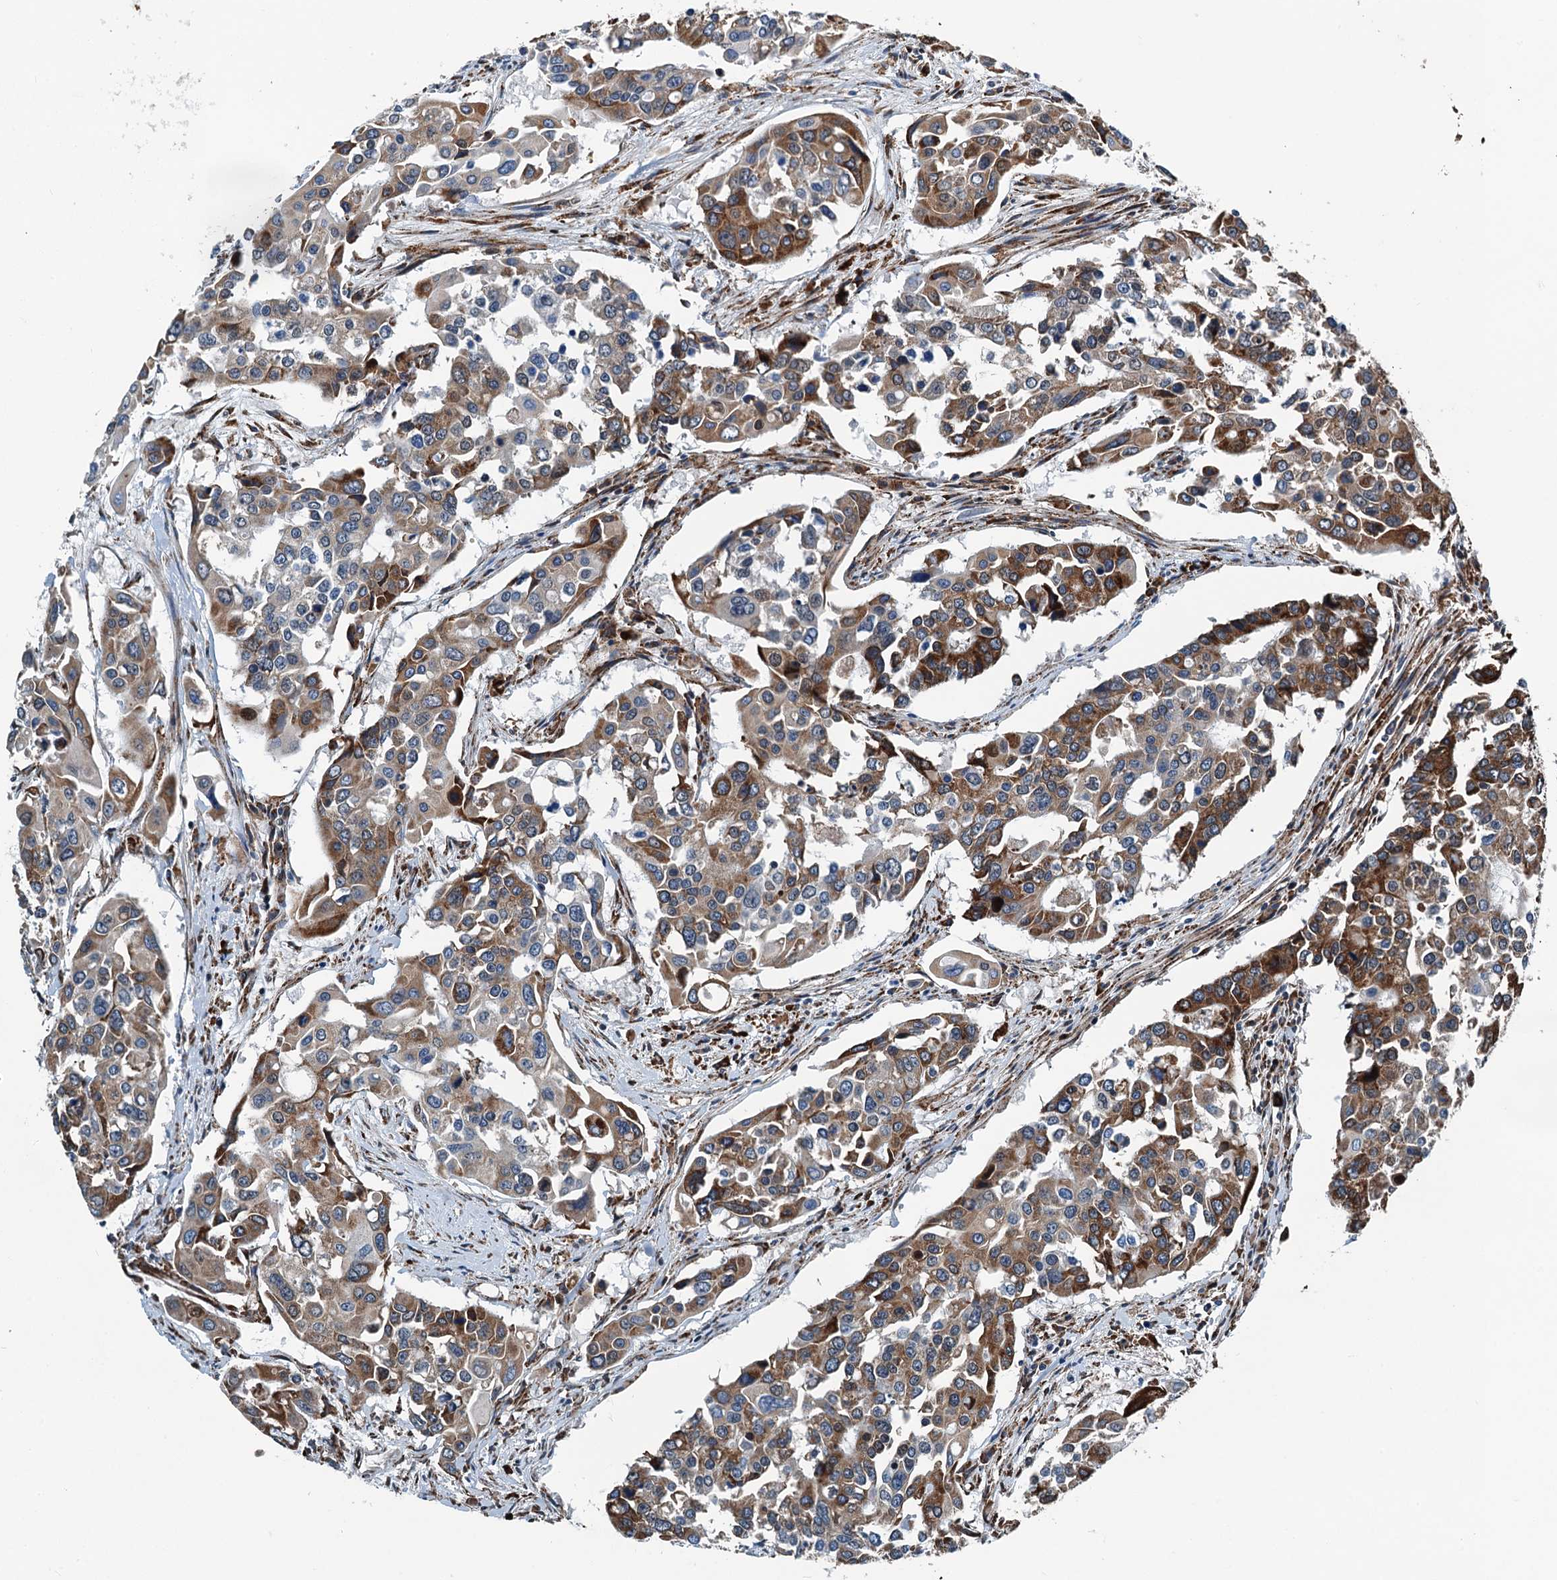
{"staining": {"intensity": "moderate", "quantity": "25%-75%", "location": "cytoplasmic/membranous"}, "tissue": "colorectal cancer", "cell_type": "Tumor cells", "image_type": "cancer", "snomed": [{"axis": "morphology", "description": "Adenocarcinoma, NOS"}, {"axis": "topography", "description": "Colon"}], "caption": "High-power microscopy captured an immunohistochemistry micrograph of adenocarcinoma (colorectal), revealing moderate cytoplasmic/membranous staining in about 25%-75% of tumor cells. (Brightfield microscopy of DAB IHC at high magnification).", "gene": "TAMALIN", "patient": {"sex": "male", "age": 77}}